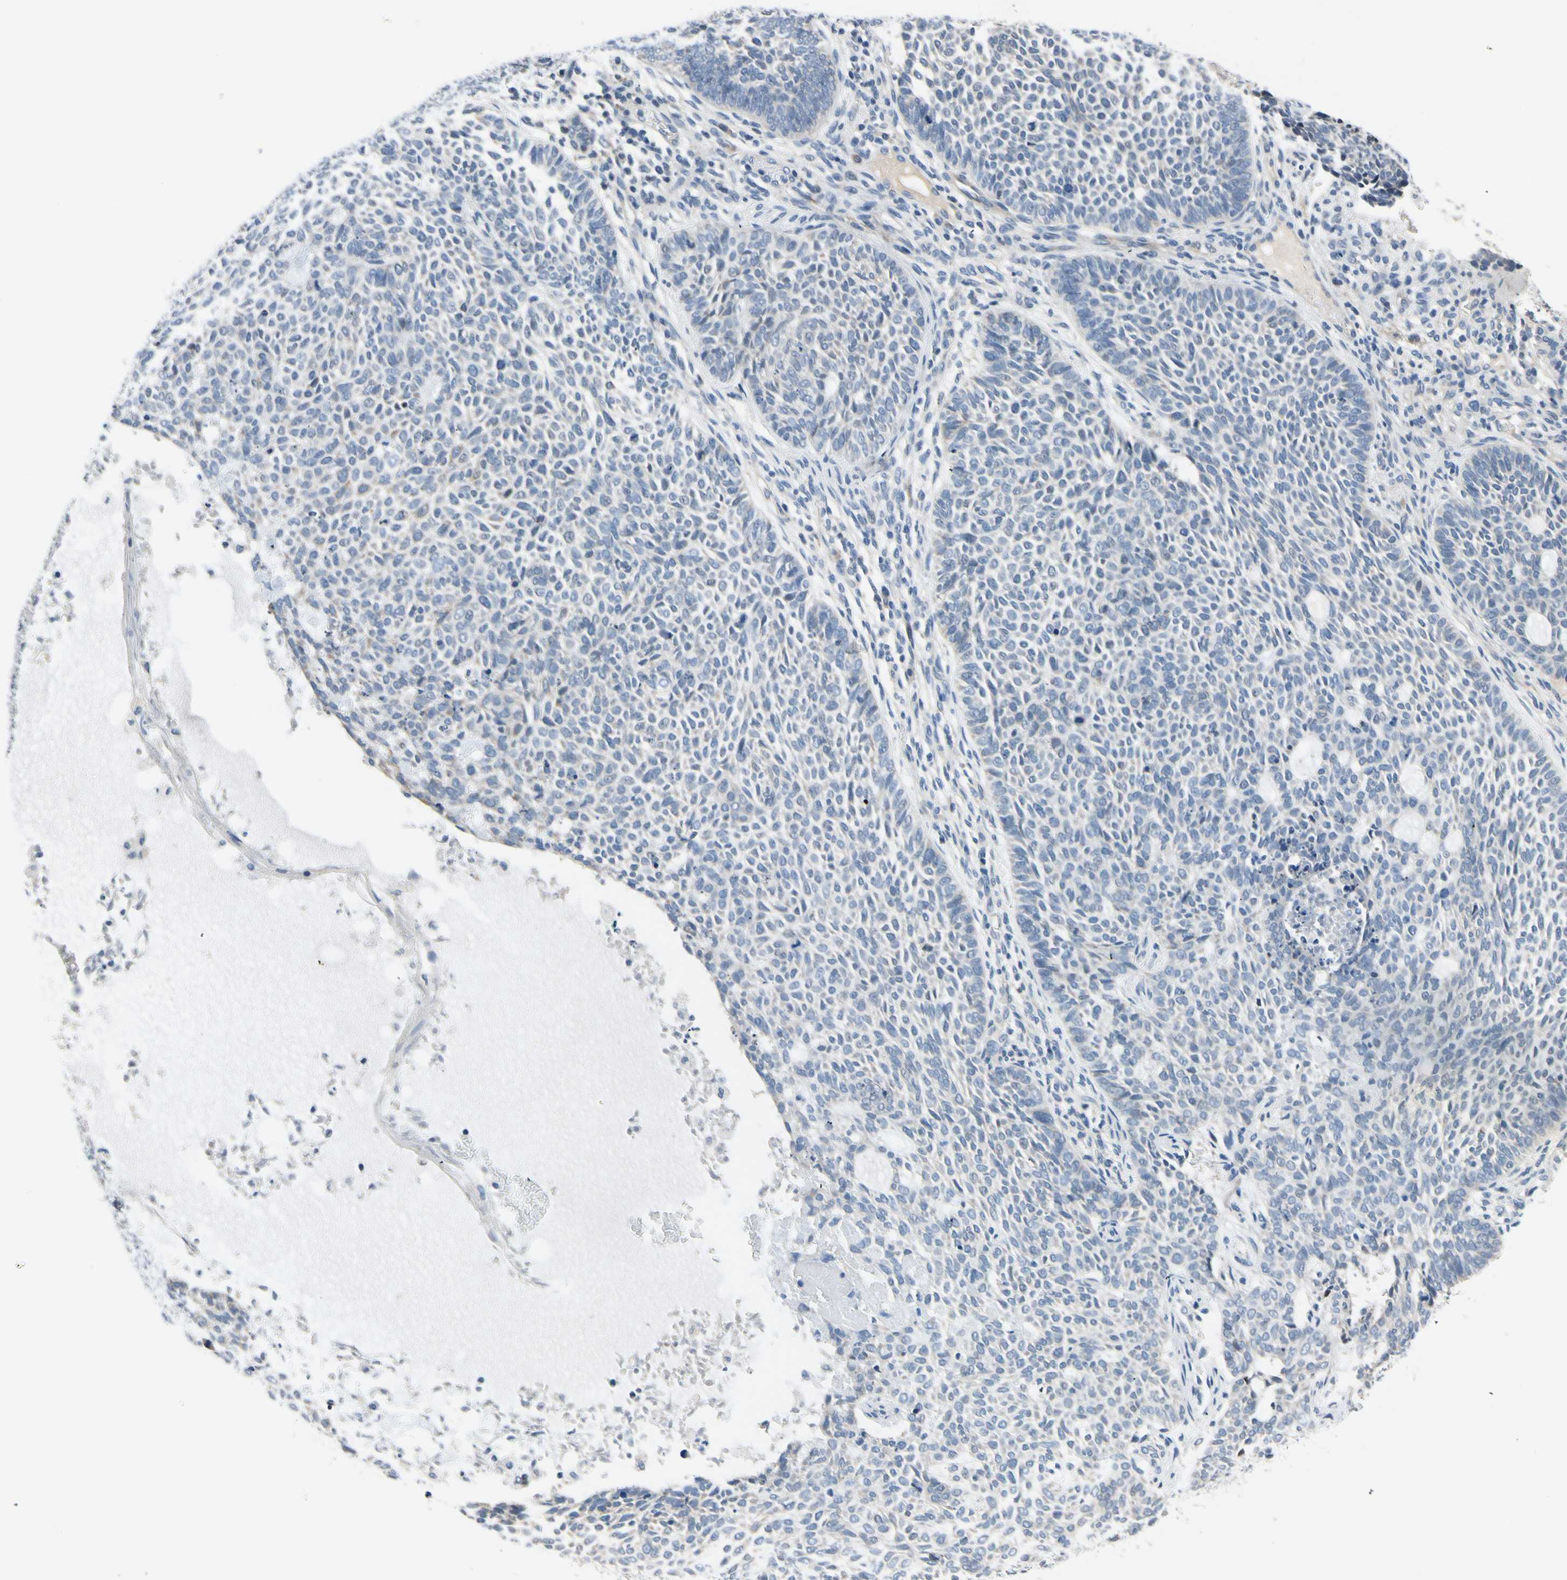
{"staining": {"intensity": "negative", "quantity": "none", "location": "none"}, "tissue": "skin cancer", "cell_type": "Tumor cells", "image_type": "cancer", "snomed": [{"axis": "morphology", "description": "Basal cell carcinoma"}, {"axis": "topography", "description": "Skin"}], "caption": "DAB immunohistochemical staining of skin cancer (basal cell carcinoma) reveals no significant staining in tumor cells.", "gene": "SLC27A6", "patient": {"sex": "male", "age": 87}}